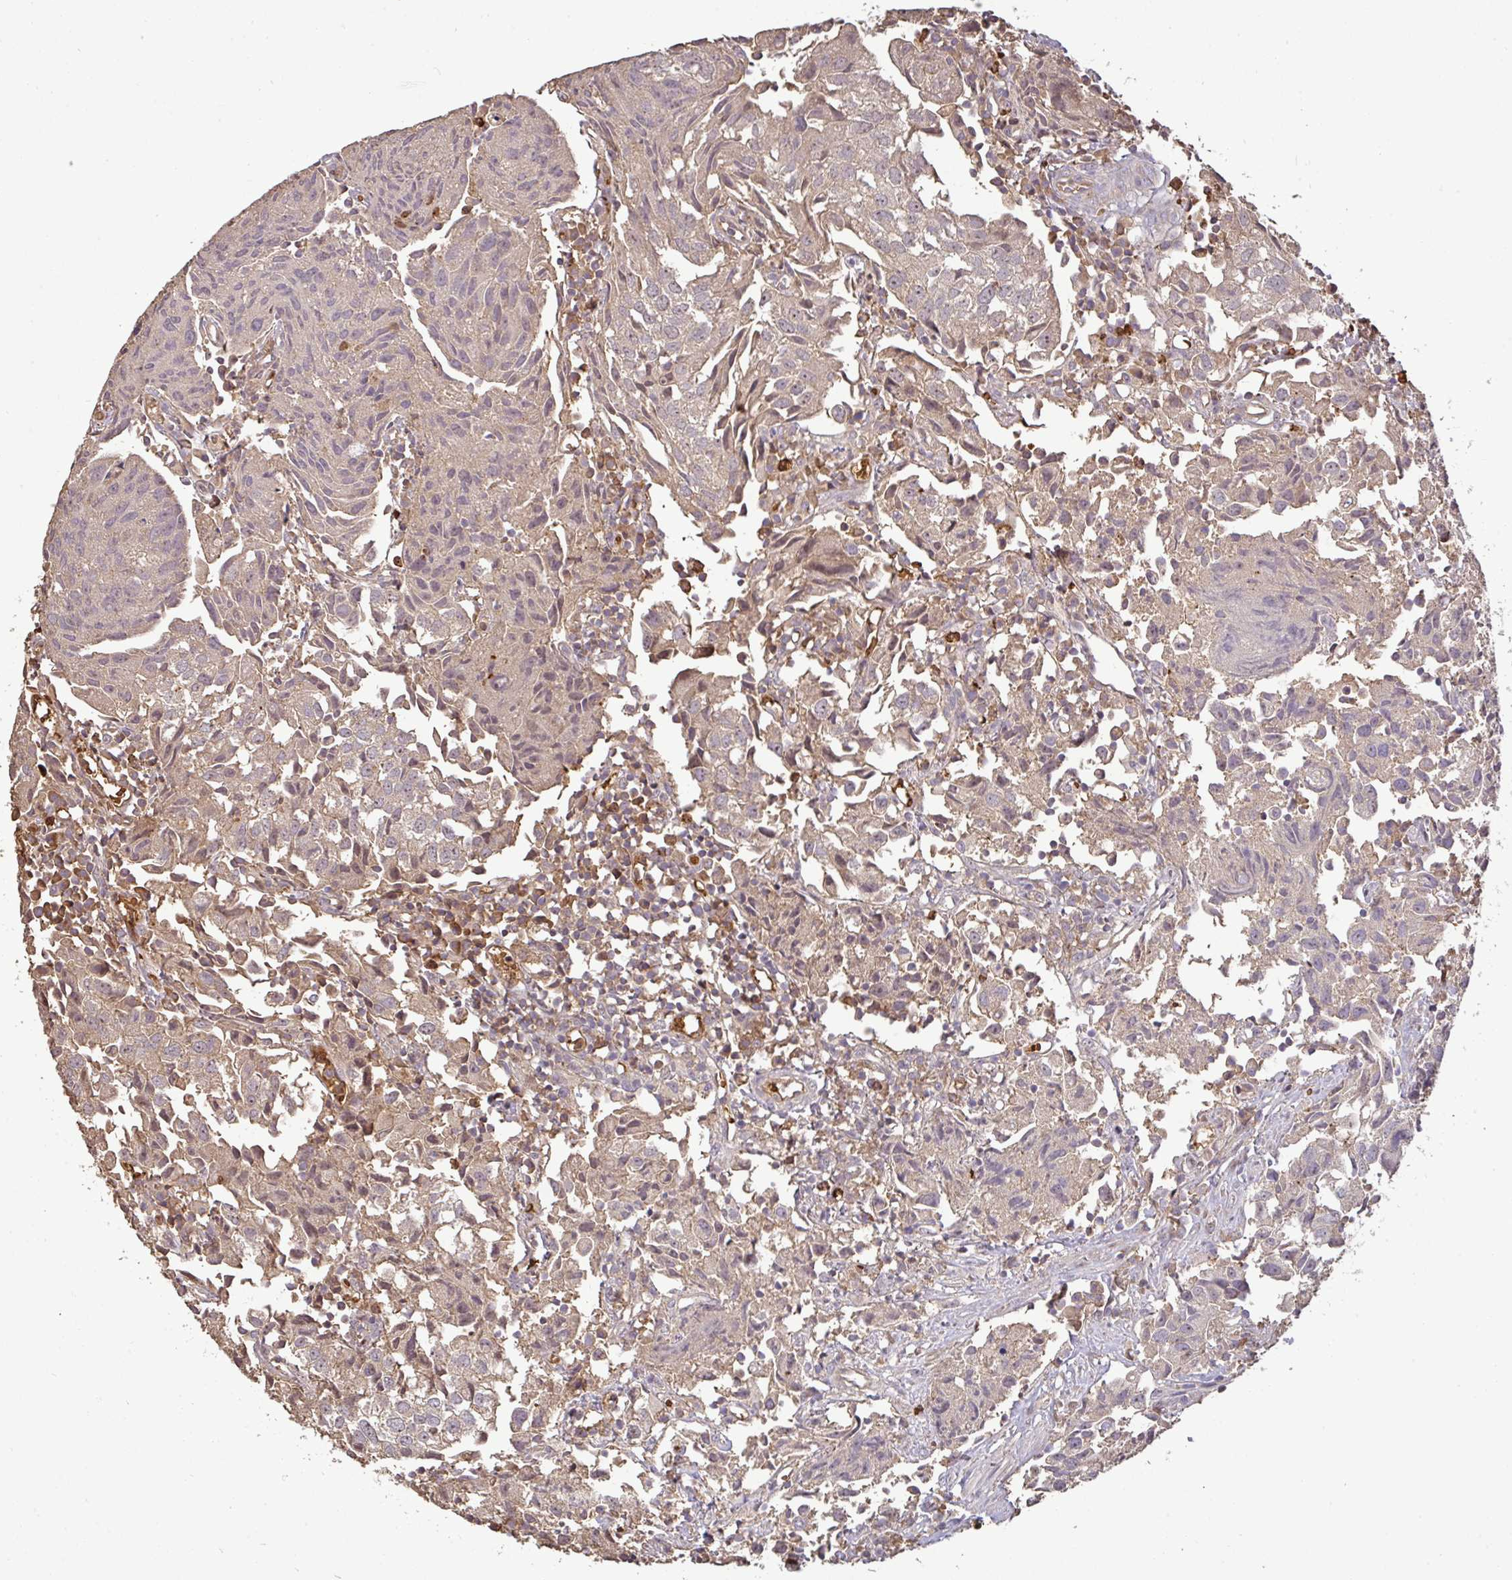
{"staining": {"intensity": "weak", "quantity": "<25%", "location": "nuclear"}, "tissue": "urothelial cancer", "cell_type": "Tumor cells", "image_type": "cancer", "snomed": [{"axis": "morphology", "description": "Urothelial carcinoma, High grade"}, {"axis": "topography", "description": "Urinary bladder"}], "caption": "Tumor cells show no significant expression in urothelial cancer. Nuclei are stained in blue.", "gene": "C1QTNF9B", "patient": {"sex": "female", "age": 75}}